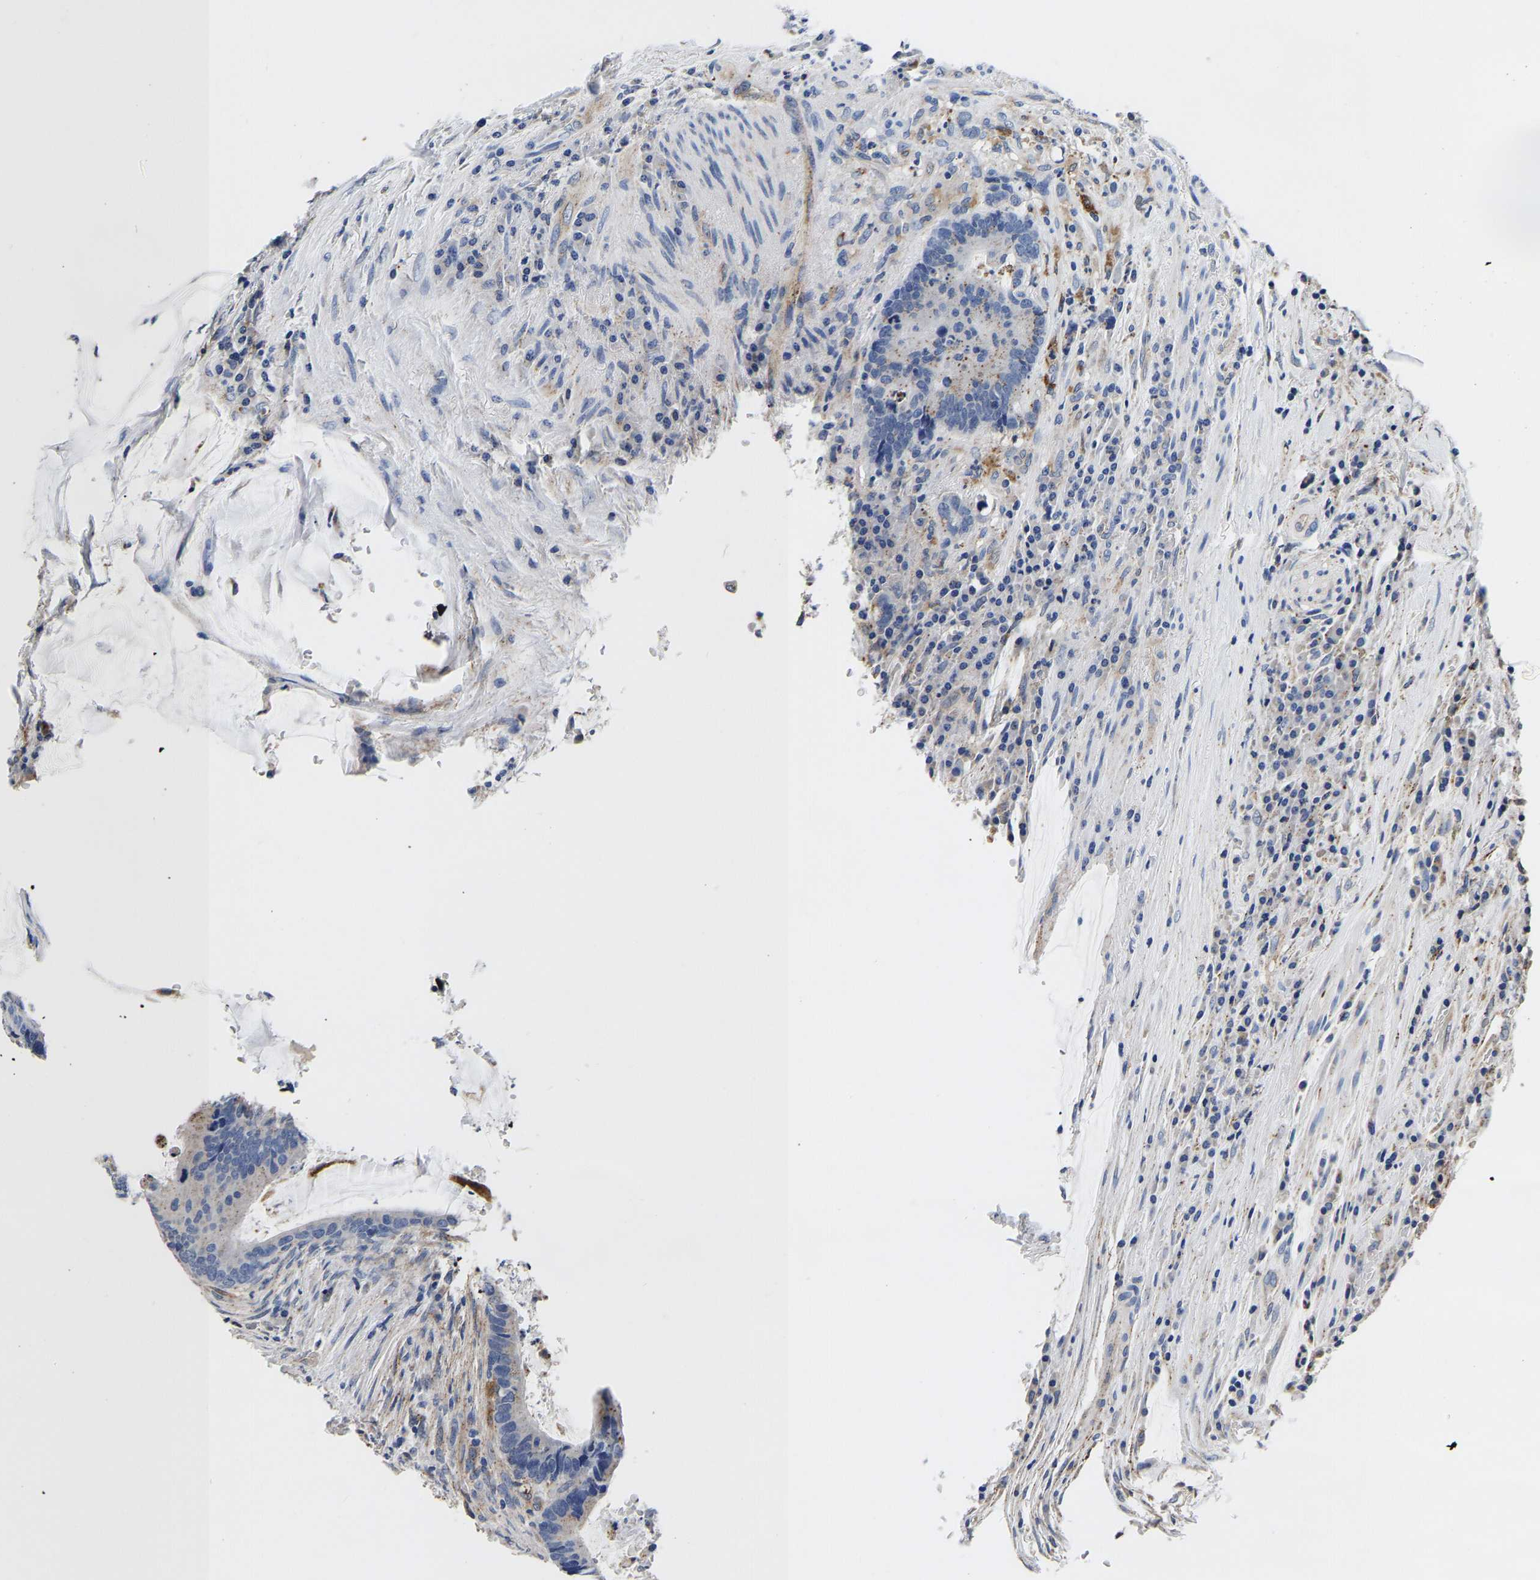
{"staining": {"intensity": "negative", "quantity": "none", "location": "none"}, "tissue": "colorectal cancer", "cell_type": "Tumor cells", "image_type": "cancer", "snomed": [{"axis": "morphology", "description": "Adenocarcinoma, NOS"}, {"axis": "topography", "description": "Rectum"}], "caption": "There is no significant expression in tumor cells of colorectal cancer (adenocarcinoma).", "gene": "GRN", "patient": {"sex": "female", "age": 89}}